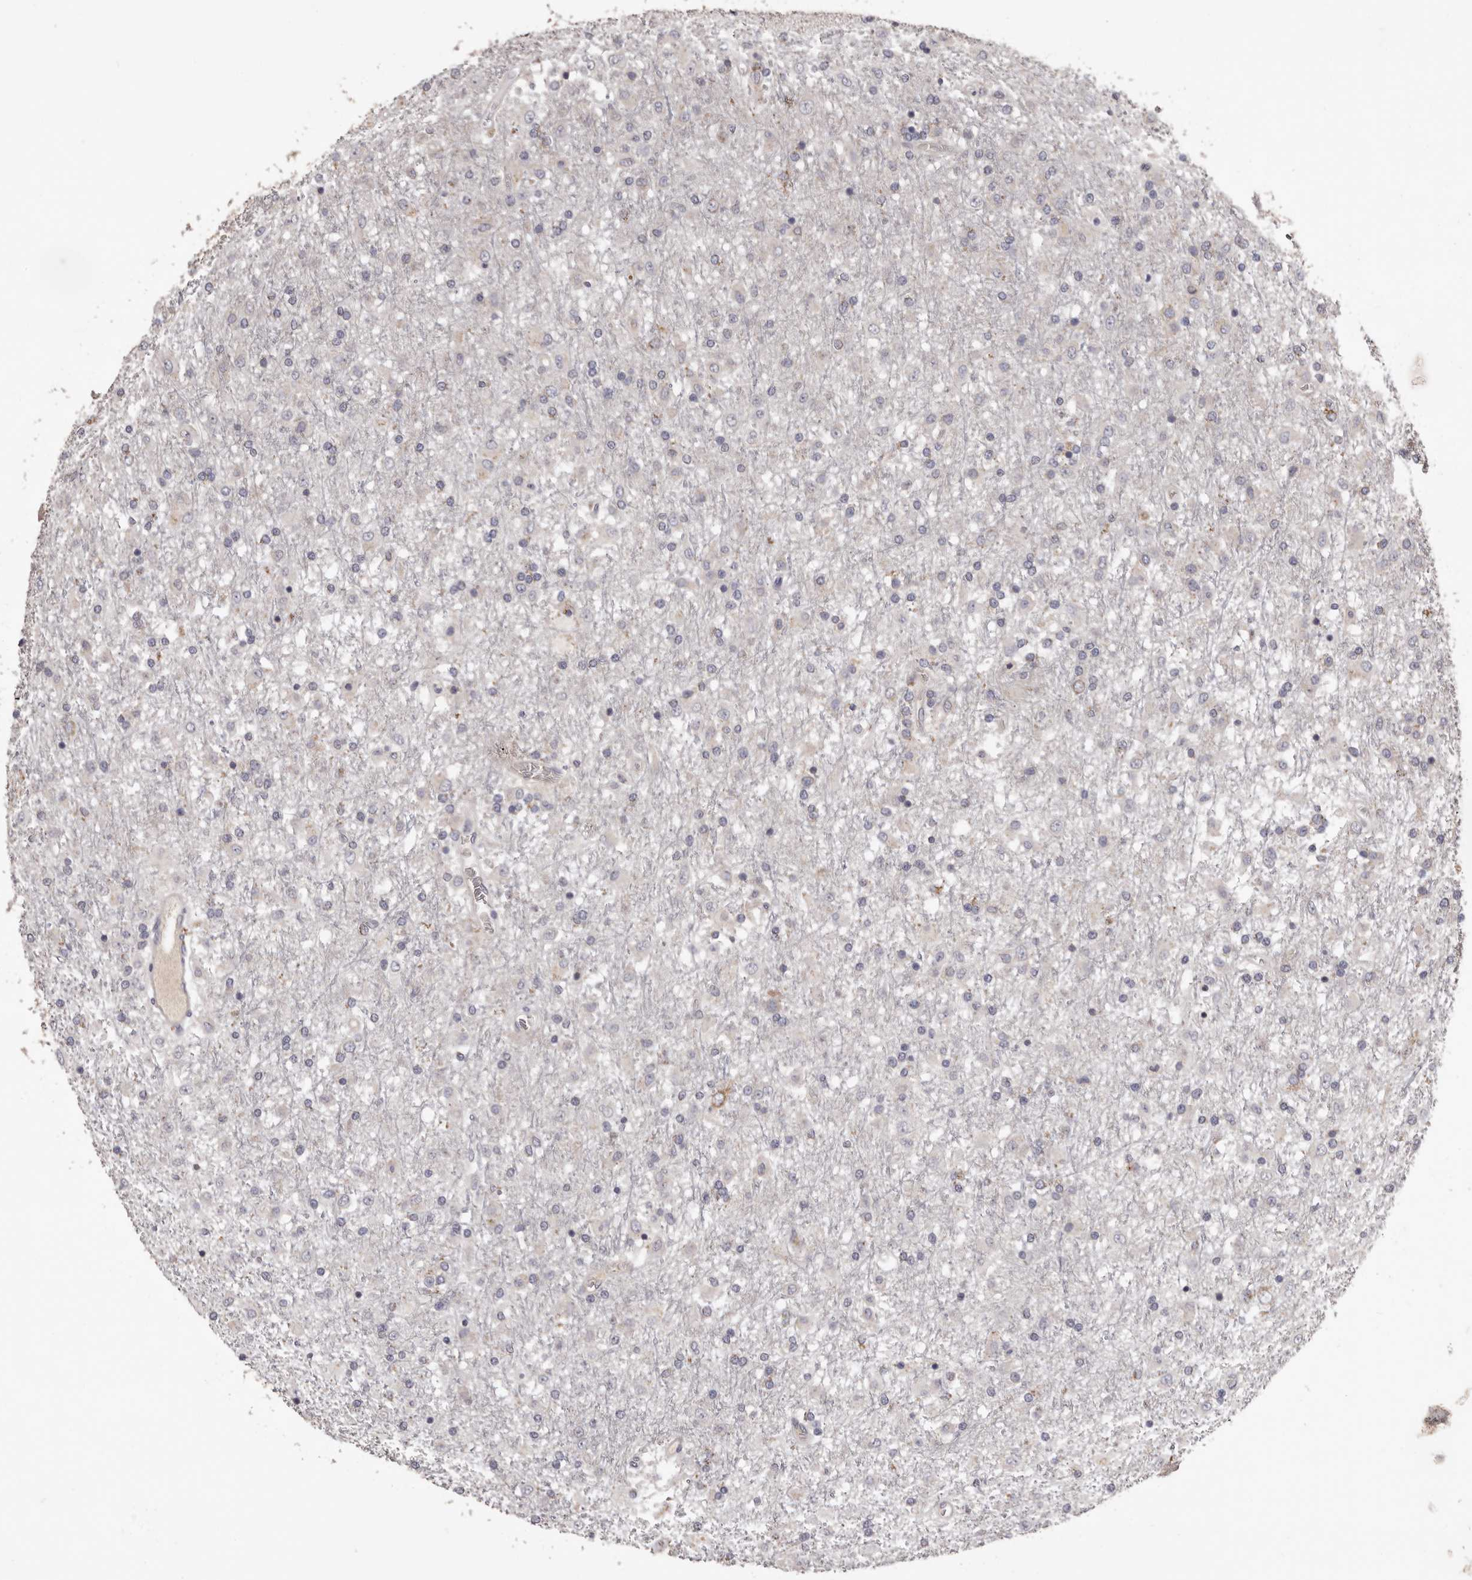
{"staining": {"intensity": "negative", "quantity": "none", "location": "none"}, "tissue": "glioma", "cell_type": "Tumor cells", "image_type": "cancer", "snomed": [{"axis": "morphology", "description": "Glioma, malignant, Low grade"}, {"axis": "topography", "description": "Brain"}], "caption": "High power microscopy micrograph of an IHC histopathology image of malignant glioma (low-grade), revealing no significant staining in tumor cells.", "gene": "ETNK1", "patient": {"sex": "male", "age": 65}}